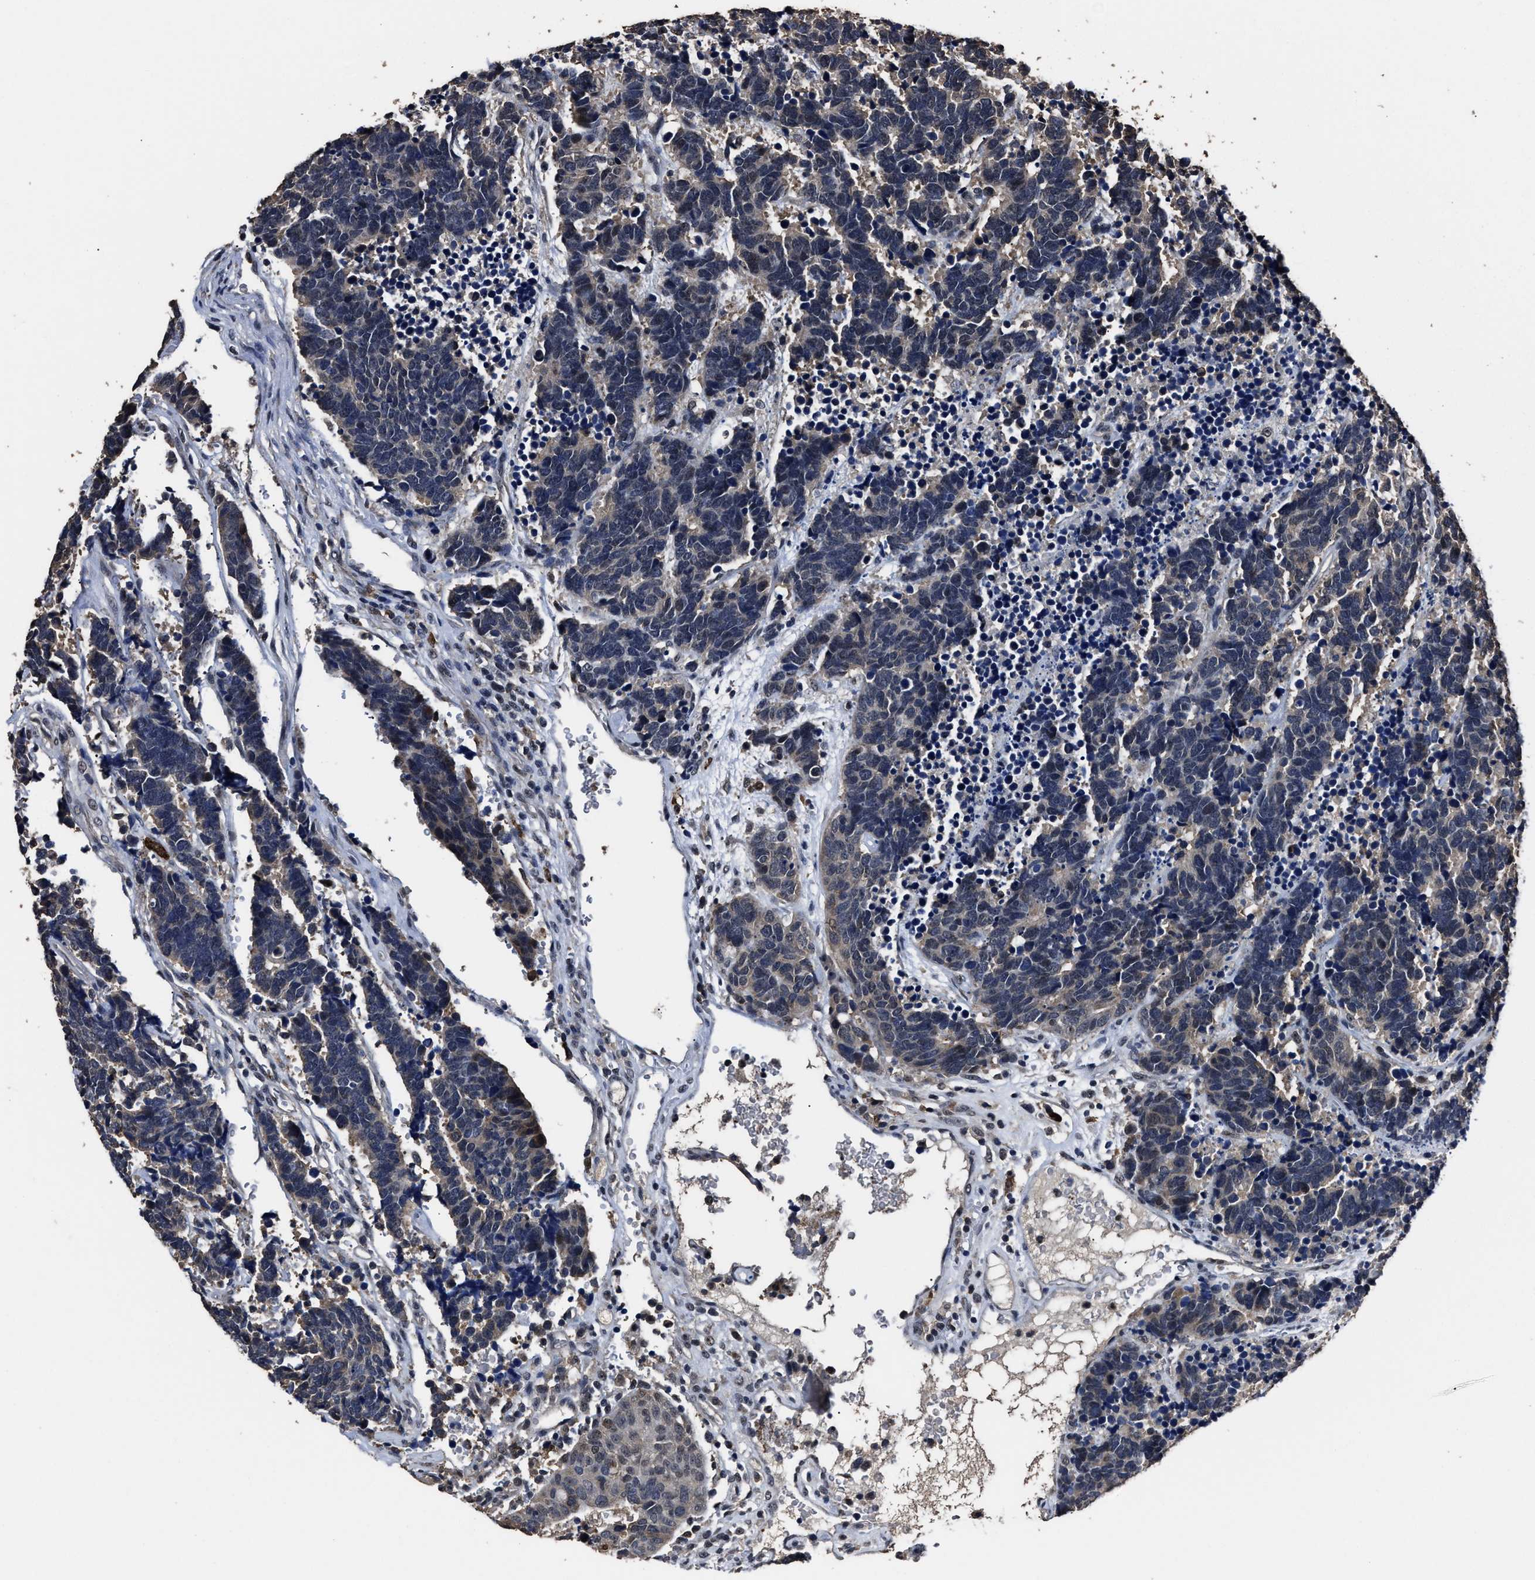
{"staining": {"intensity": "weak", "quantity": "<25%", "location": "cytoplasmic/membranous,nuclear"}, "tissue": "carcinoid", "cell_type": "Tumor cells", "image_type": "cancer", "snomed": [{"axis": "morphology", "description": "Carcinoma, NOS"}, {"axis": "morphology", "description": "Carcinoid, malignant, NOS"}, {"axis": "topography", "description": "Urinary bladder"}], "caption": "Human carcinoid stained for a protein using immunohistochemistry reveals no positivity in tumor cells.", "gene": "RSBN1L", "patient": {"sex": "male", "age": 57}}